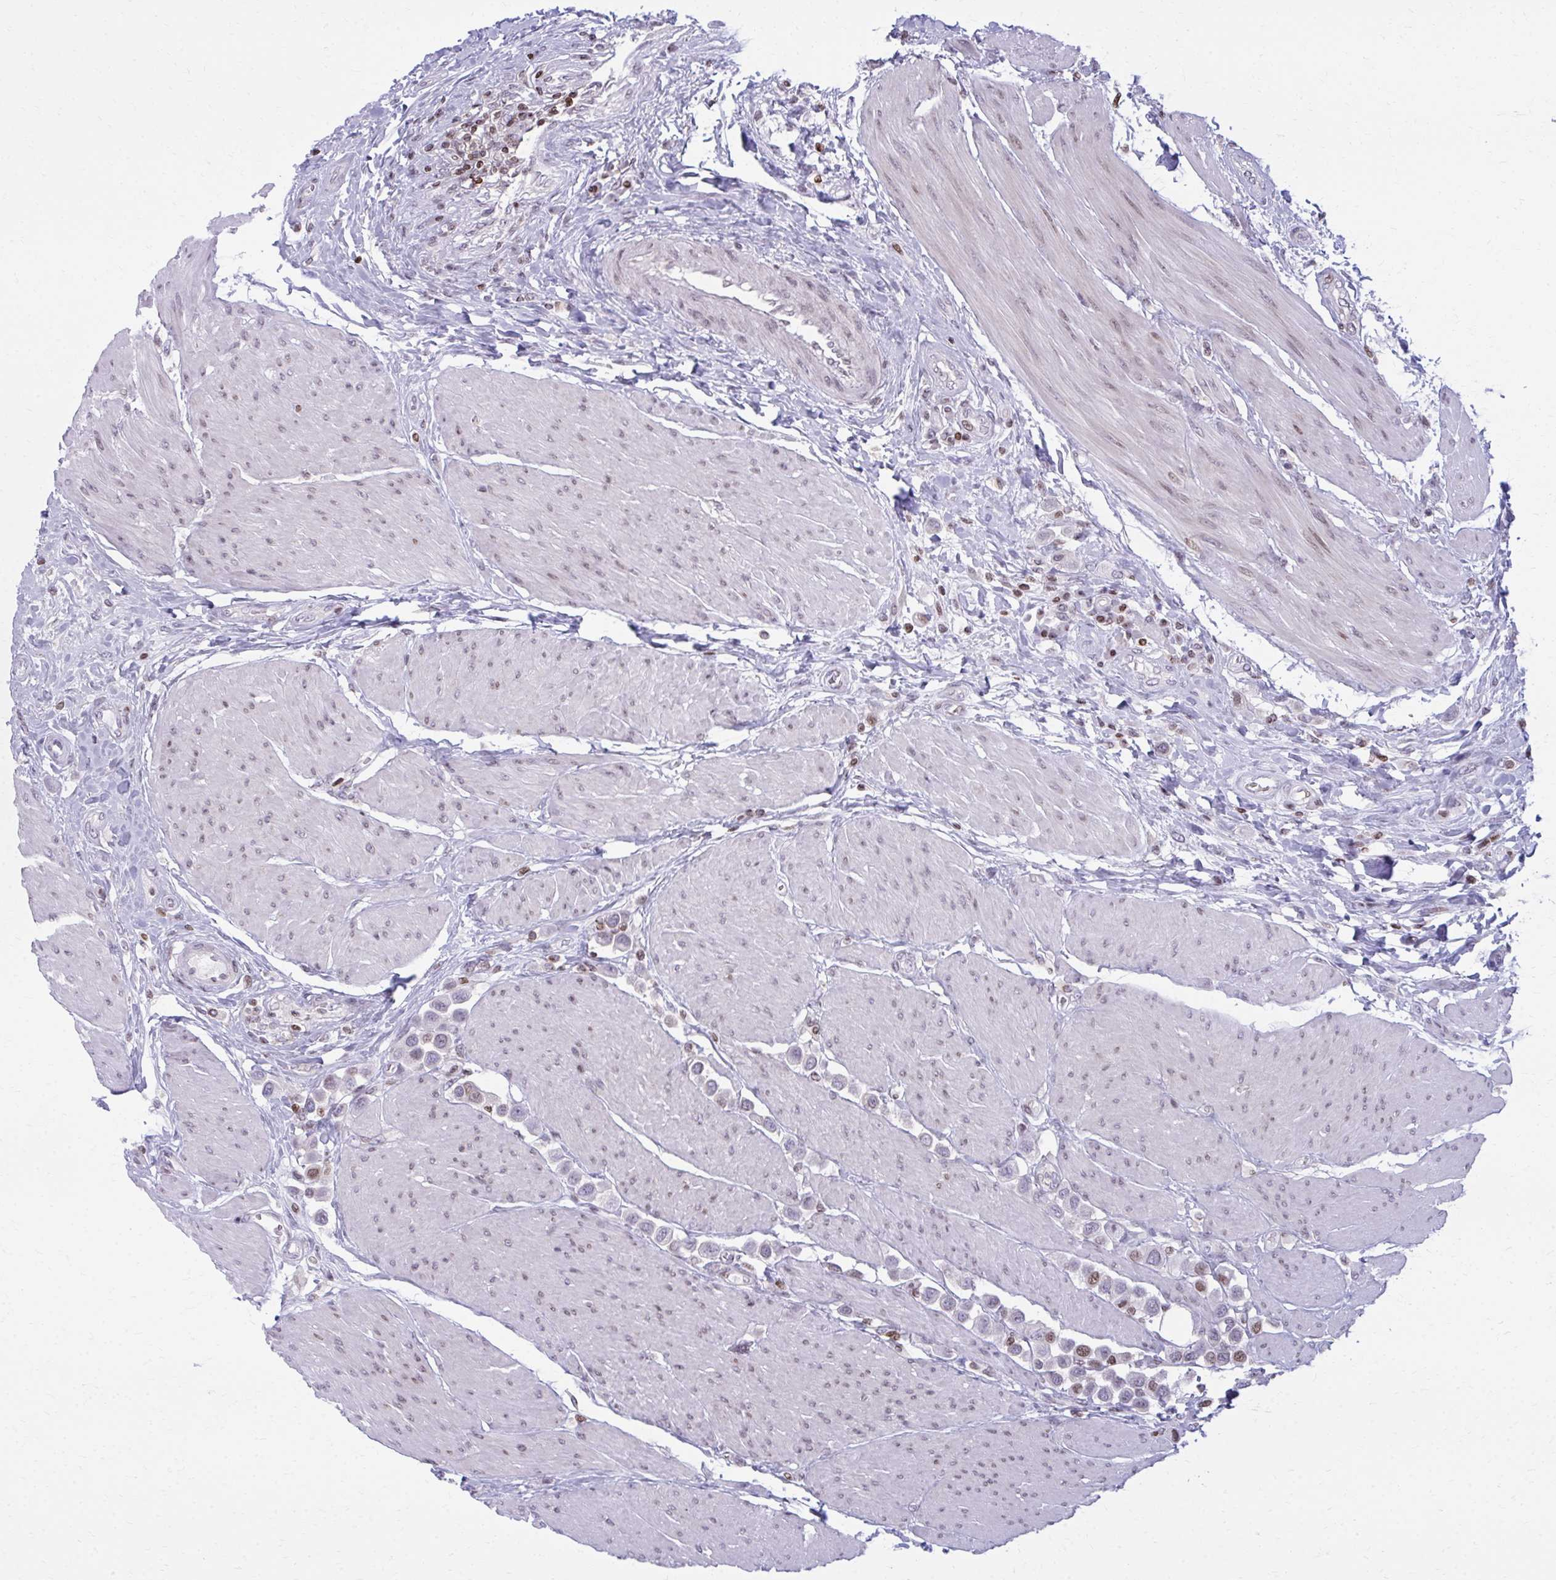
{"staining": {"intensity": "weak", "quantity": "25%-75%", "location": "nuclear"}, "tissue": "urothelial cancer", "cell_type": "Tumor cells", "image_type": "cancer", "snomed": [{"axis": "morphology", "description": "Urothelial carcinoma, High grade"}, {"axis": "topography", "description": "Urinary bladder"}], "caption": "Immunohistochemical staining of human high-grade urothelial carcinoma demonstrates low levels of weak nuclear protein staining in about 25%-75% of tumor cells.", "gene": "AP5M1", "patient": {"sex": "male", "age": 50}}